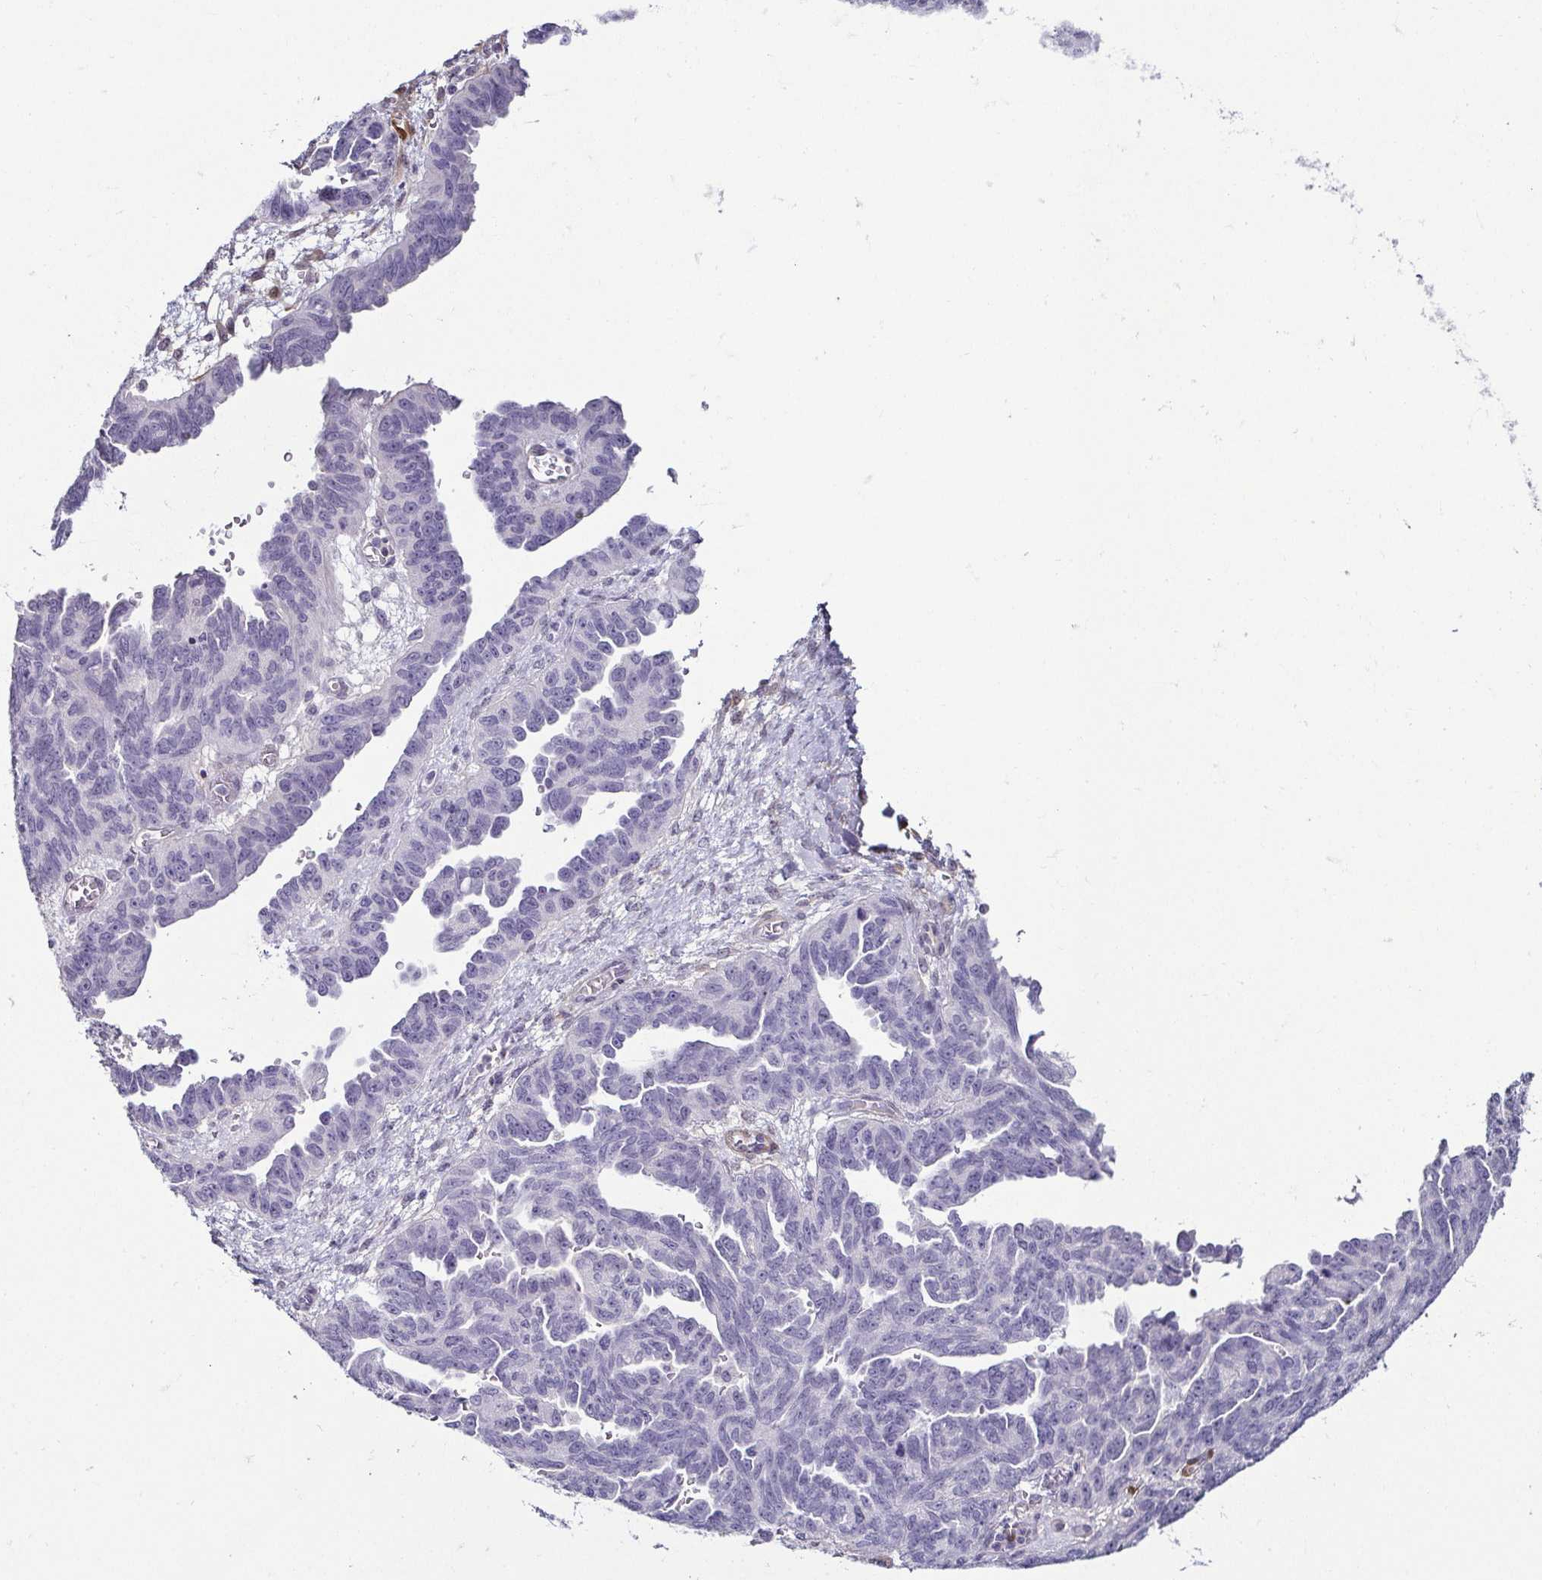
{"staining": {"intensity": "negative", "quantity": "none", "location": "none"}, "tissue": "ovarian cancer", "cell_type": "Tumor cells", "image_type": "cancer", "snomed": [{"axis": "morphology", "description": "Cystadenocarcinoma, serous, NOS"}, {"axis": "topography", "description": "Ovary"}], "caption": "Immunohistochemical staining of serous cystadenocarcinoma (ovarian) reveals no significant staining in tumor cells.", "gene": "HOPX", "patient": {"sex": "female", "age": 64}}